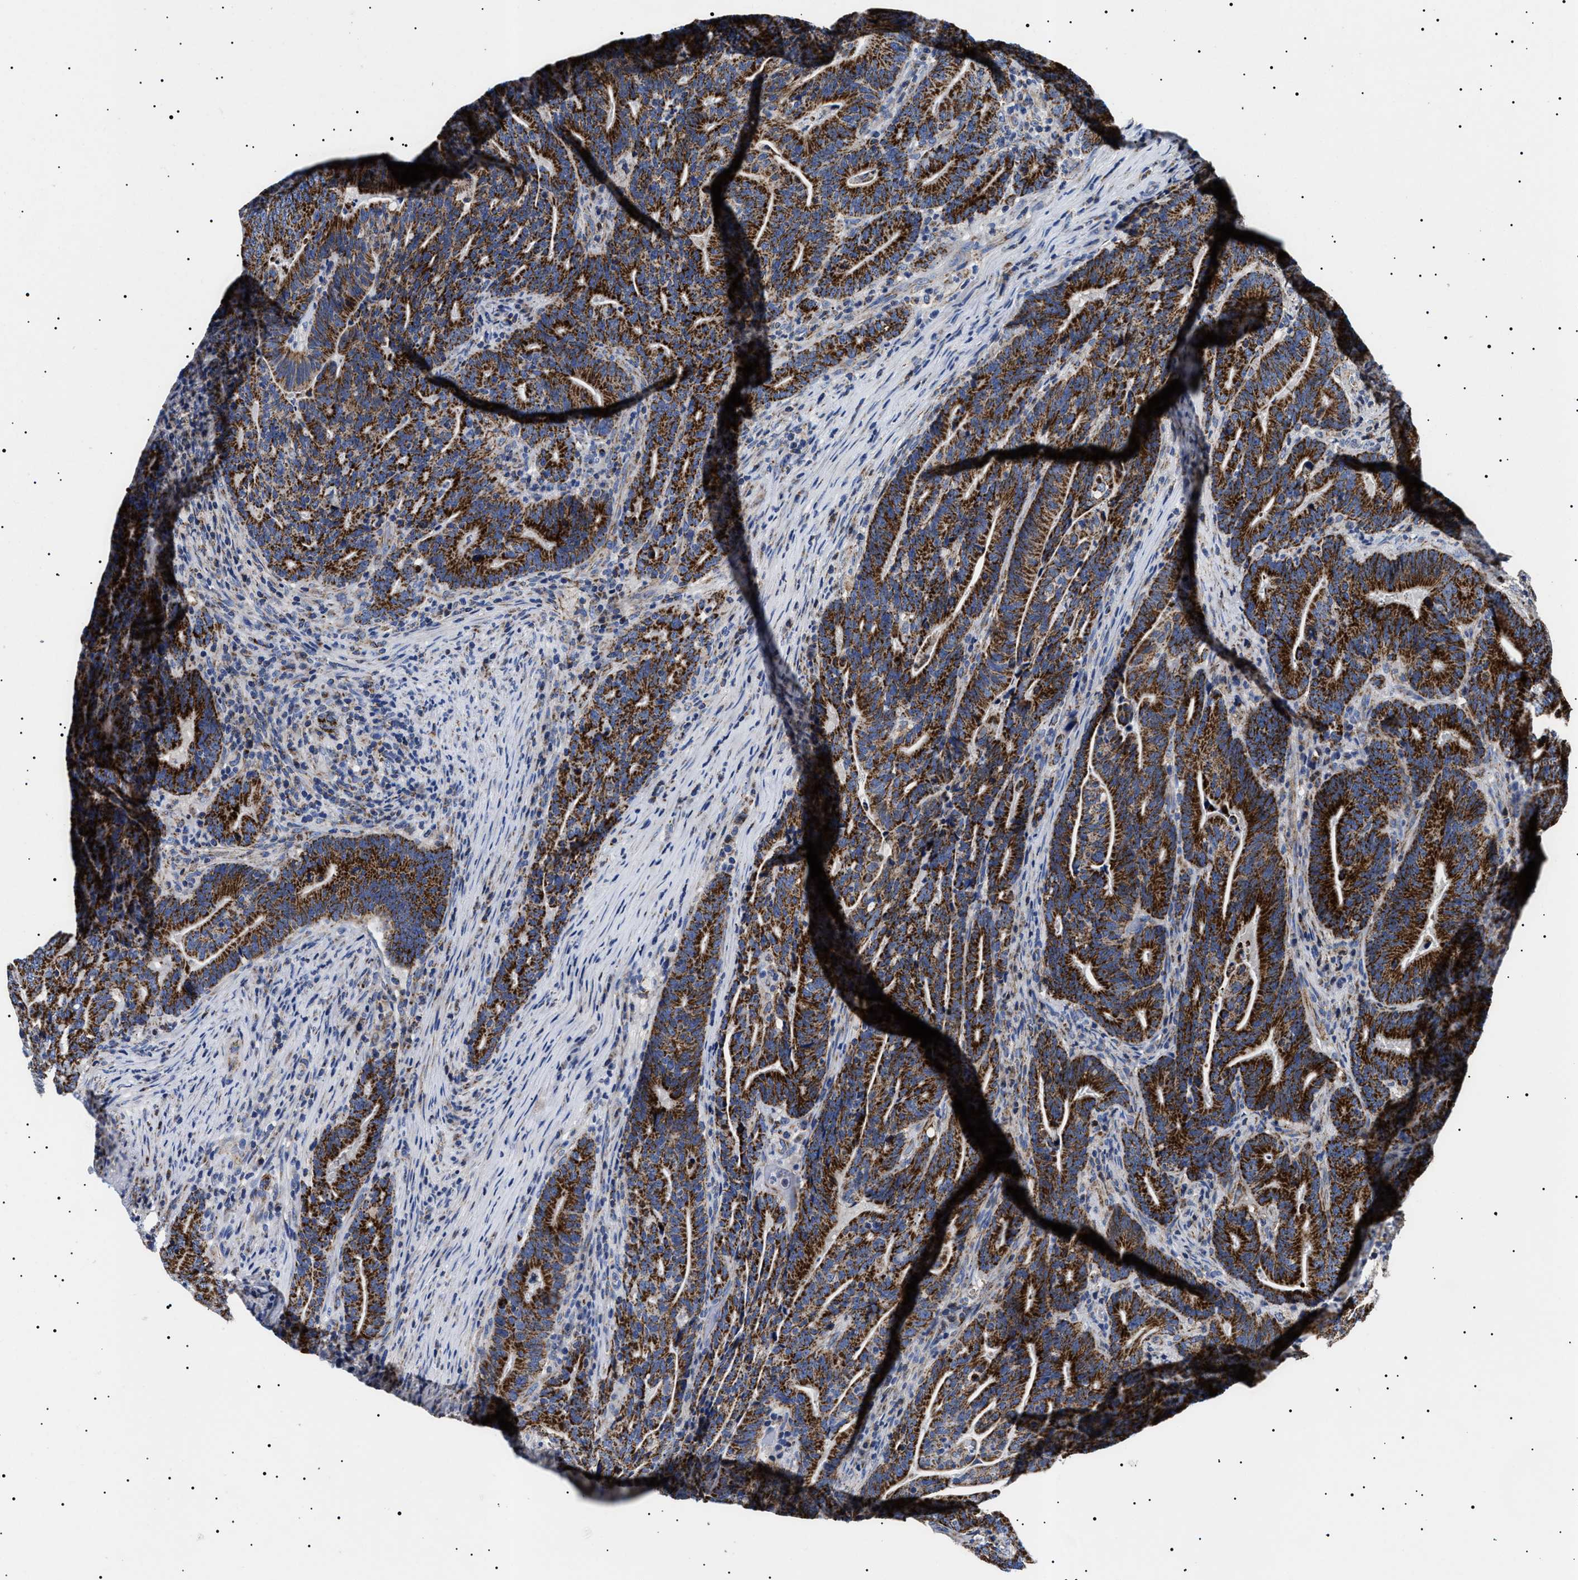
{"staining": {"intensity": "strong", "quantity": ">75%", "location": "cytoplasmic/membranous"}, "tissue": "colorectal cancer", "cell_type": "Tumor cells", "image_type": "cancer", "snomed": [{"axis": "morphology", "description": "Adenocarcinoma, NOS"}, {"axis": "topography", "description": "Colon"}], "caption": "Immunohistochemistry (DAB (3,3'-diaminobenzidine)) staining of colorectal cancer (adenocarcinoma) shows strong cytoplasmic/membranous protein staining in about >75% of tumor cells.", "gene": "CHRDL2", "patient": {"sex": "female", "age": 66}}